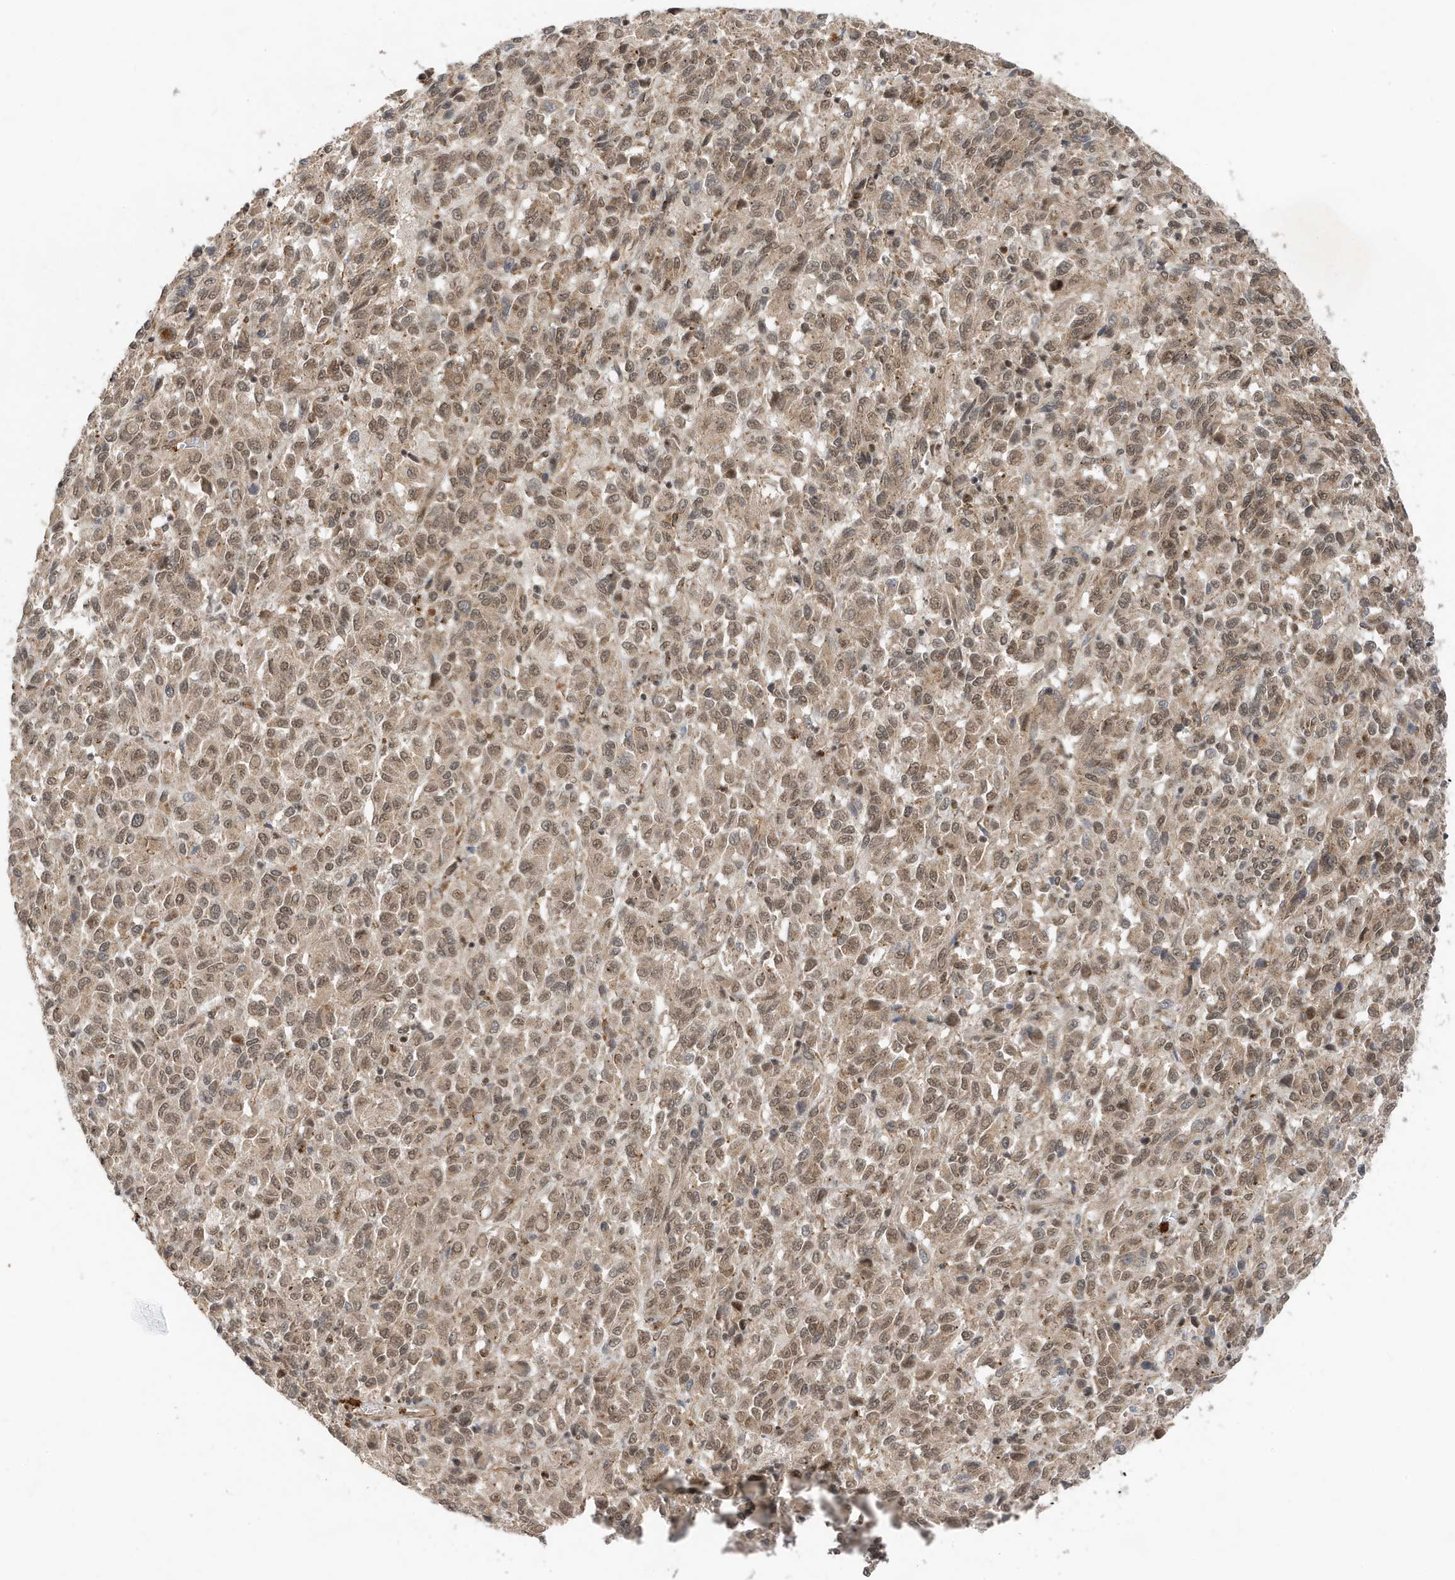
{"staining": {"intensity": "weak", "quantity": ">75%", "location": "cytoplasmic/membranous,nuclear"}, "tissue": "melanoma", "cell_type": "Tumor cells", "image_type": "cancer", "snomed": [{"axis": "morphology", "description": "Malignant melanoma, Metastatic site"}, {"axis": "topography", "description": "Lung"}], "caption": "The micrograph demonstrates a brown stain indicating the presence of a protein in the cytoplasmic/membranous and nuclear of tumor cells in malignant melanoma (metastatic site).", "gene": "MAST3", "patient": {"sex": "male", "age": 64}}